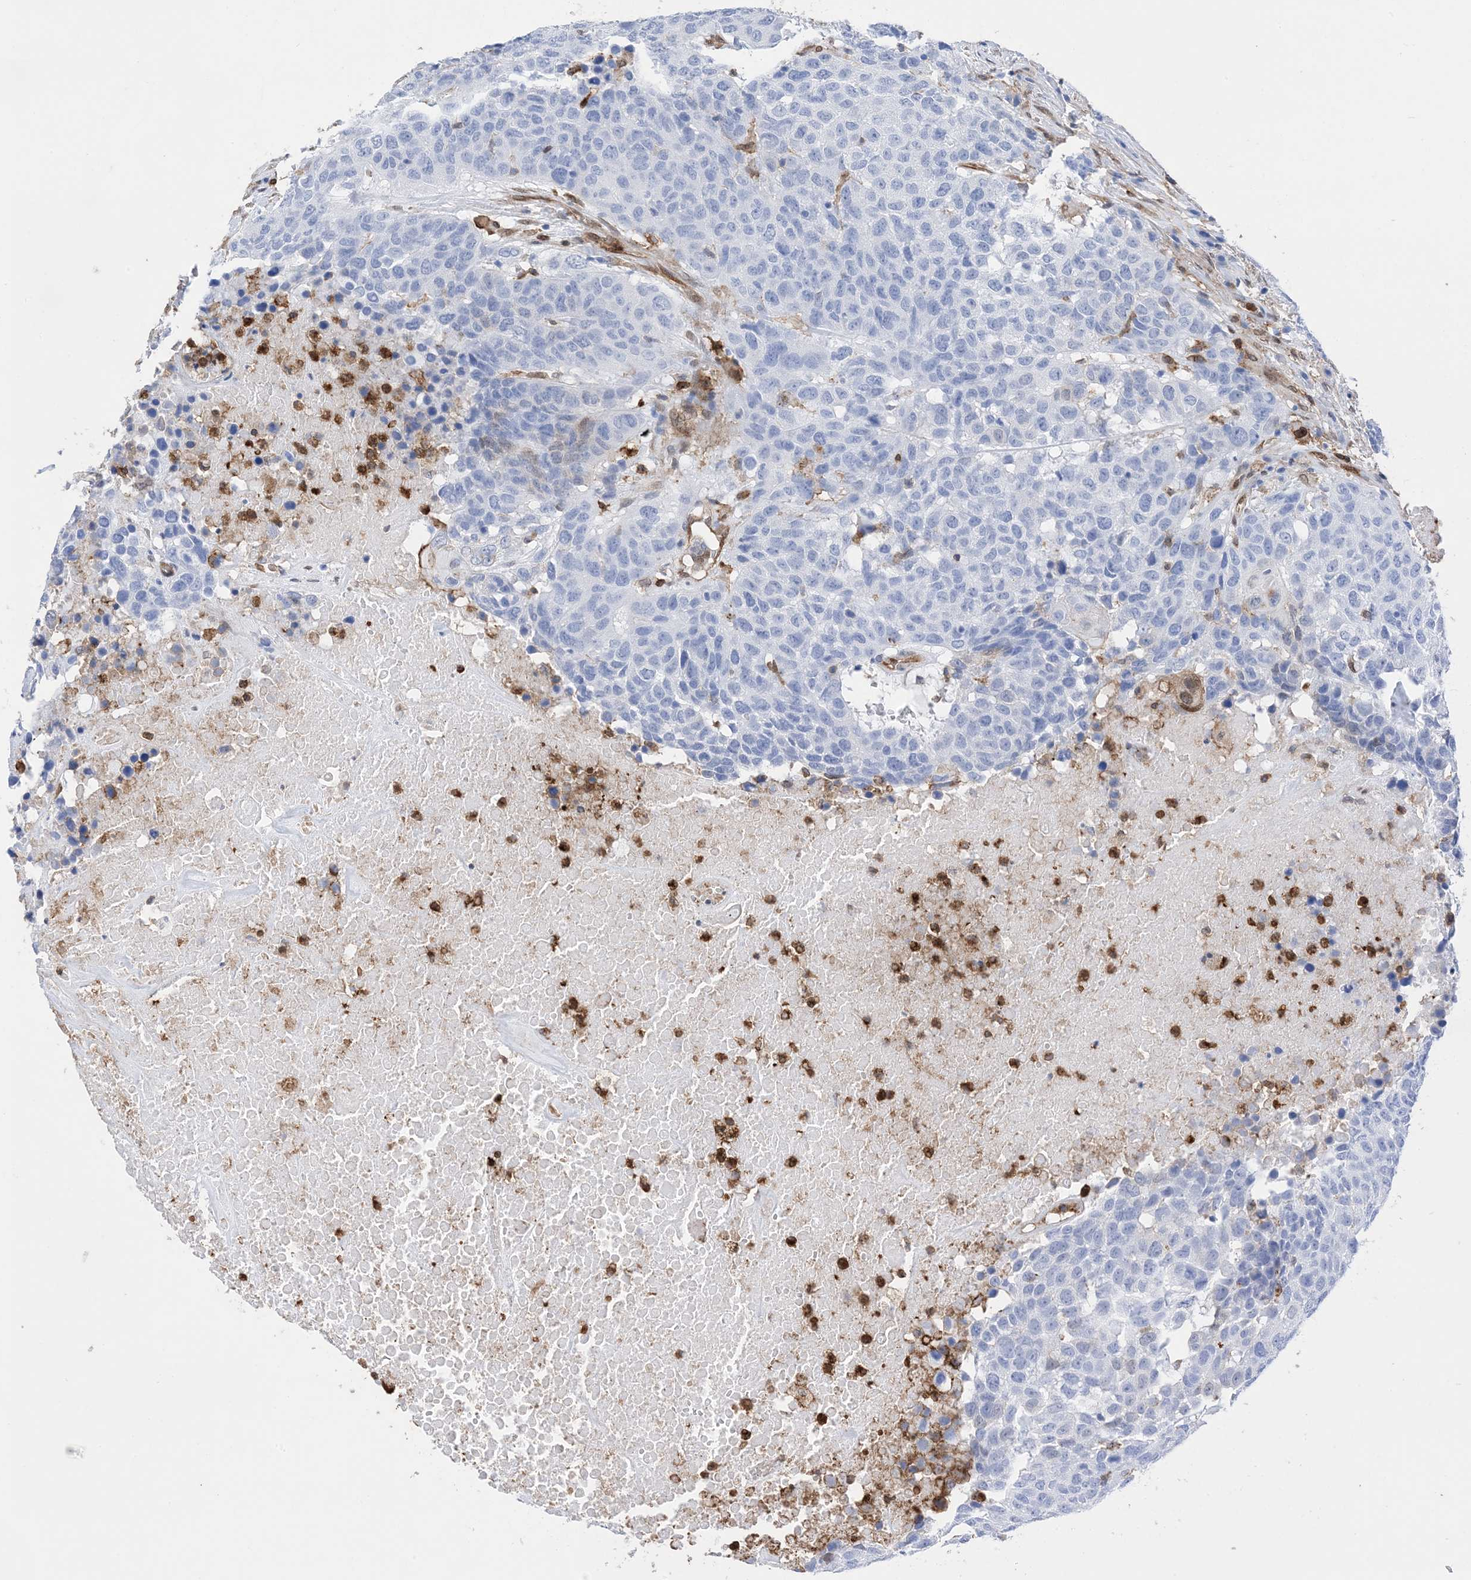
{"staining": {"intensity": "negative", "quantity": "none", "location": "none"}, "tissue": "head and neck cancer", "cell_type": "Tumor cells", "image_type": "cancer", "snomed": [{"axis": "morphology", "description": "Squamous cell carcinoma, NOS"}, {"axis": "topography", "description": "Head-Neck"}], "caption": "This histopathology image is of head and neck cancer (squamous cell carcinoma) stained with immunohistochemistry (IHC) to label a protein in brown with the nuclei are counter-stained blue. There is no positivity in tumor cells. The staining is performed using DAB brown chromogen with nuclei counter-stained in using hematoxylin.", "gene": "ANXA1", "patient": {"sex": "male", "age": 66}}